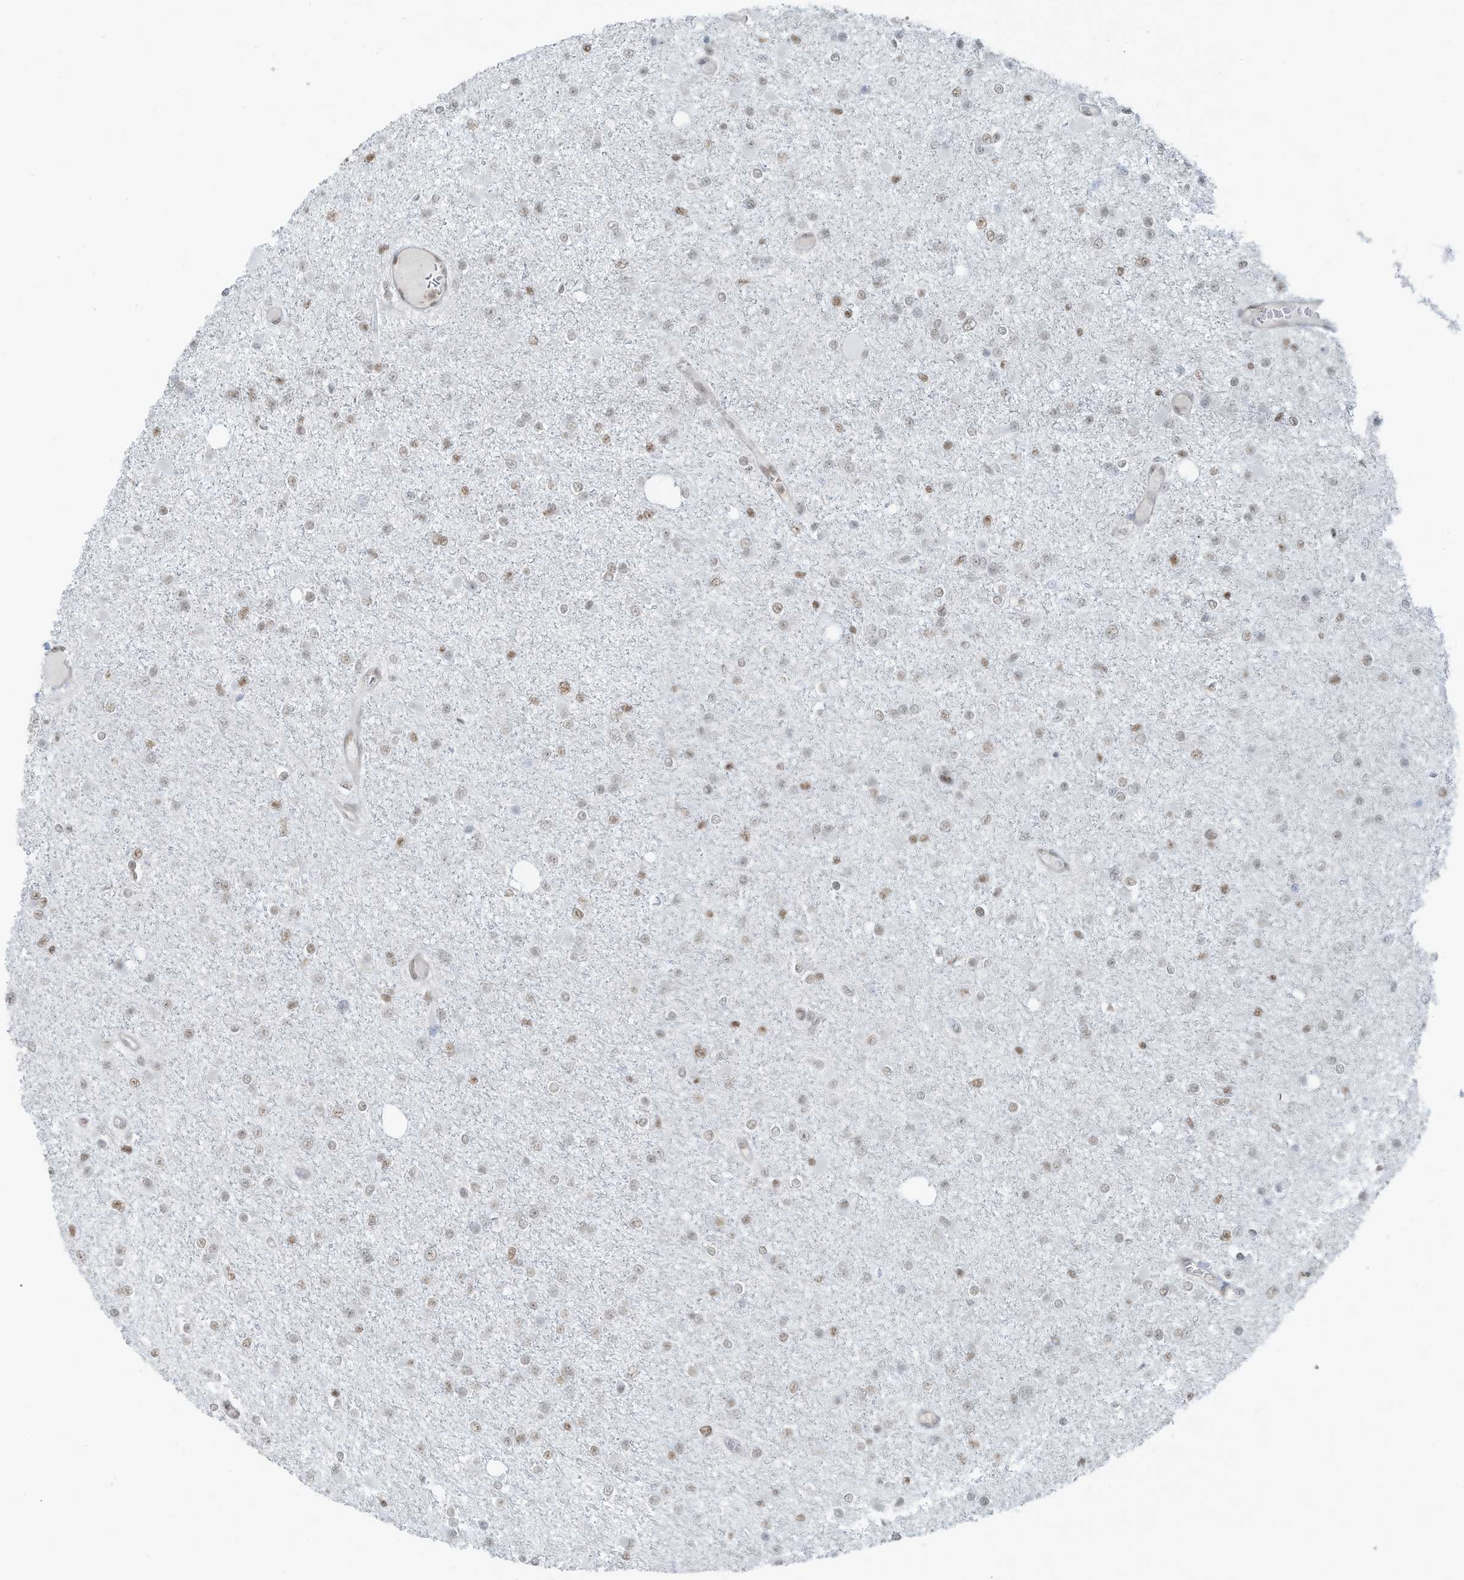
{"staining": {"intensity": "moderate", "quantity": "<25%", "location": "nuclear"}, "tissue": "glioma", "cell_type": "Tumor cells", "image_type": "cancer", "snomed": [{"axis": "morphology", "description": "Glioma, malignant, Low grade"}, {"axis": "topography", "description": "Brain"}], "caption": "A high-resolution image shows immunohistochemistry (IHC) staining of malignant glioma (low-grade), which reveals moderate nuclear positivity in approximately <25% of tumor cells.", "gene": "DBR1", "patient": {"sex": "female", "age": 22}}